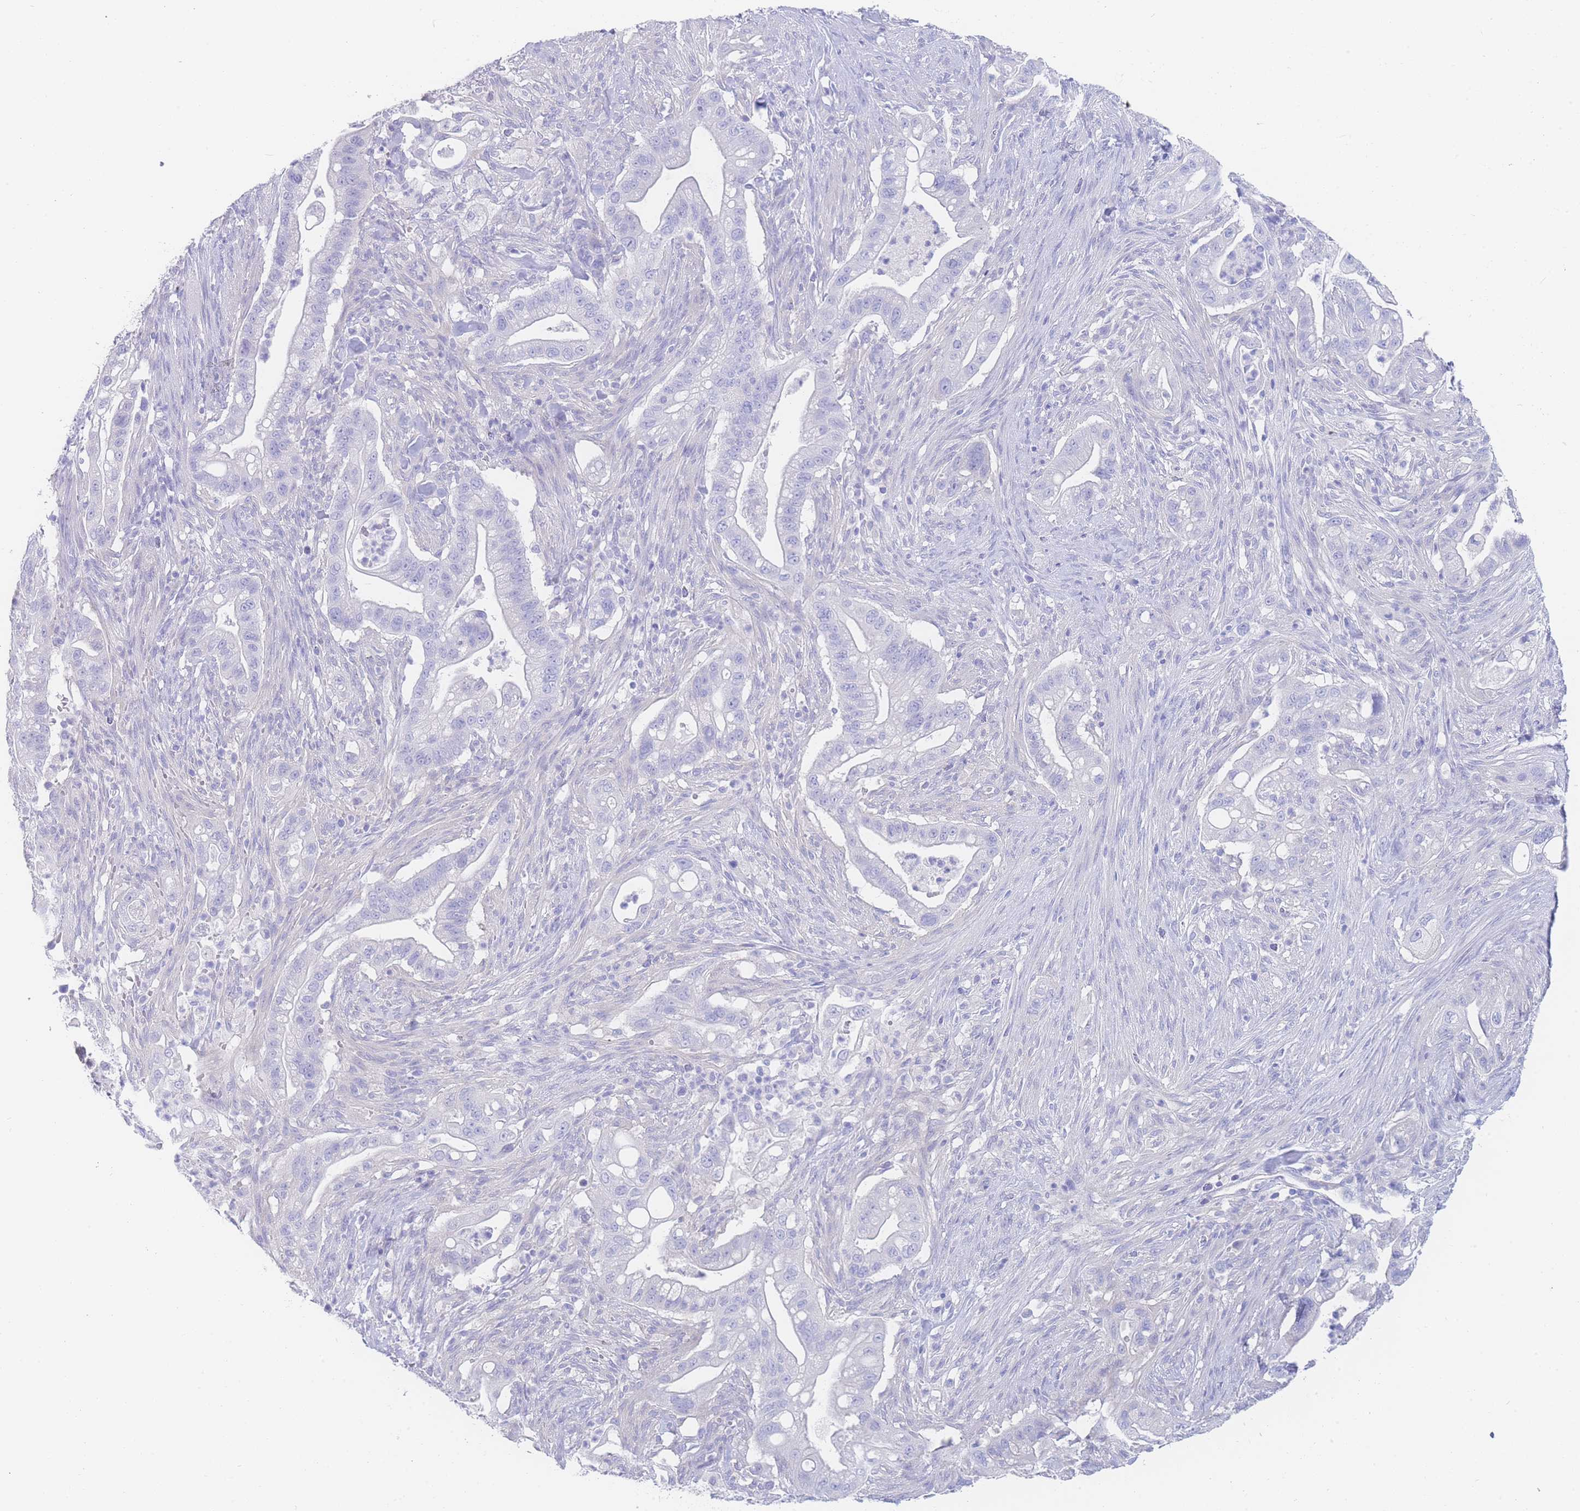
{"staining": {"intensity": "negative", "quantity": "none", "location": "none"}, "tissue": "pancreatic cancer", "cell_type": "Tumor cells", "image_type": "cancer", "snomed": [{"axis": "morphology", "description": "Adenocarcinoma, NOS"}, {"axis": "topography", "description": "Pancreas"}], "caption": "There is no significant staining in tumor cells of pancreatic cancer (adenocarcinoma).", "gene": "LZTFL1", "patient": {"sex": "male", "age": 44}}